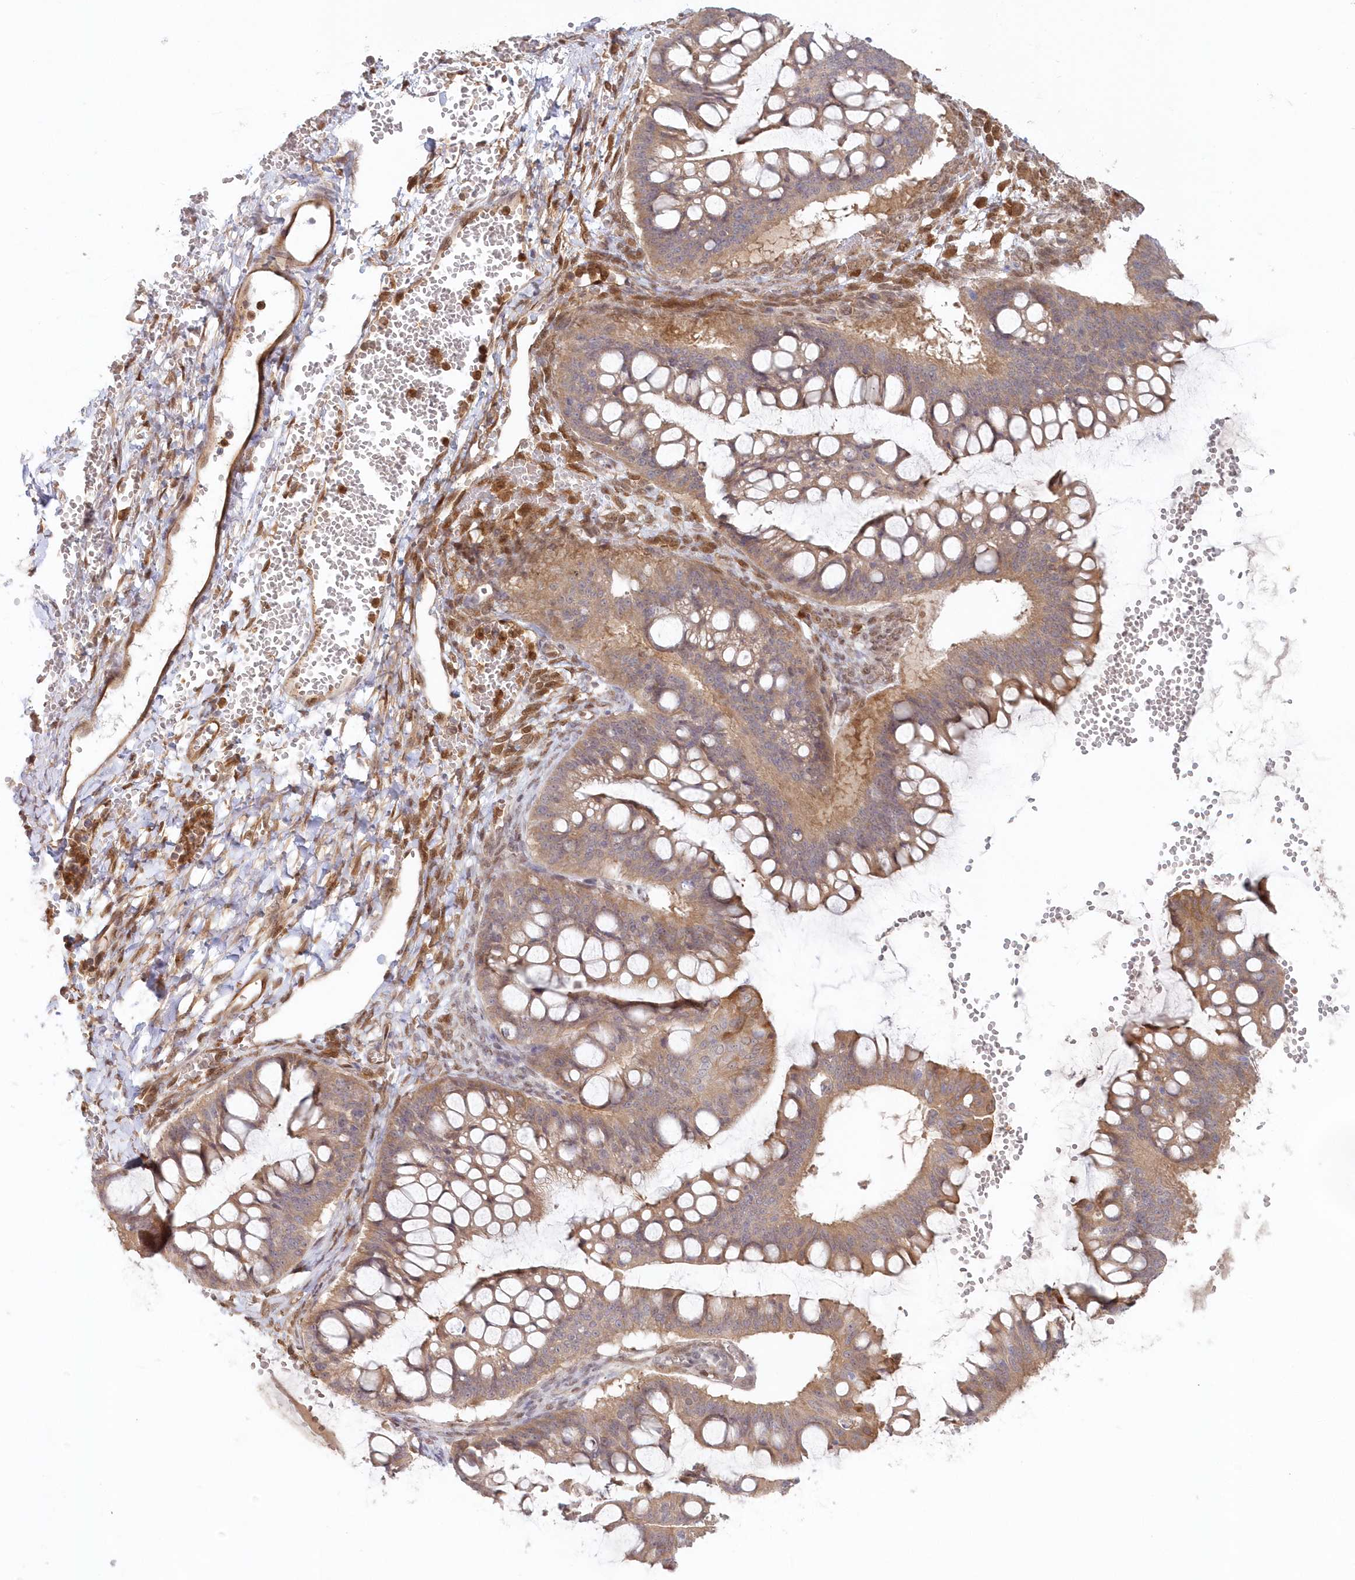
{"staining": {"intensity": "weak", "quantity": ">75%", "location": "cytoplasmic/membranous"}, "tissue": "ovarian cancer", "cell_type": "Tumor cells", "image_type": "cancer", "snomed": [{"axis": "morphology", "description": "Cystadenocarcinoma, mucinous, NOS"}, {"axis": "topography", "description": "Ovary"}], "caption": "This is a photomicrograph of immunohistochemistry staining of mucinous cystadenocarcinoma (ovarian), which shows weak positivity in the cytoplasmic/membranous of tumor cells.", "gene": "GBE1", "patient": {"sex": "female", "age": 73}}